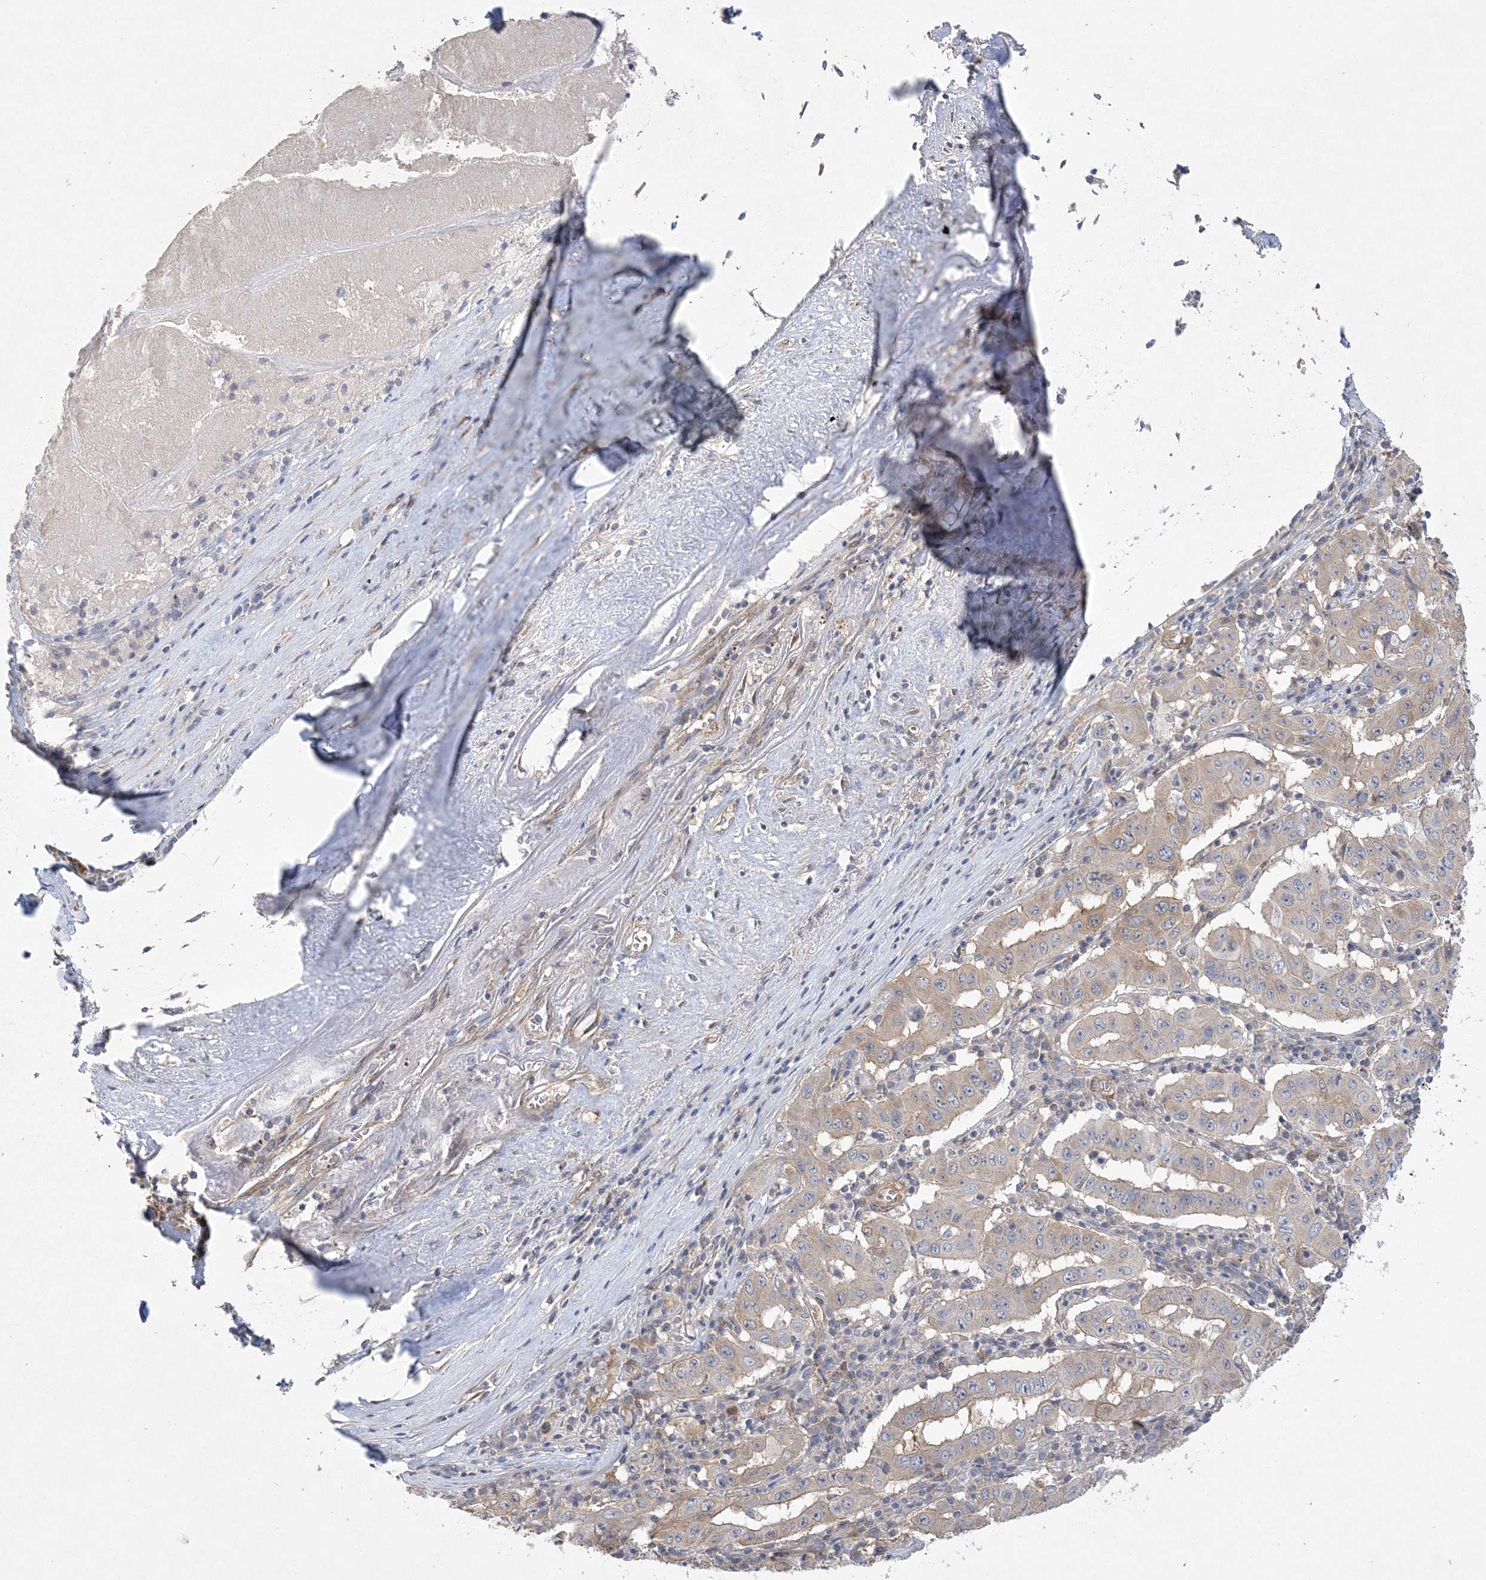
{"staining": {"intensity": "weak", "quantity": "25%-75%", "location": "cytoplasmic/membranous"}, "tissue": "pancreatic cancer", "cell_type": "Tumor cells", "image_type": "cancer", "snomed": [{"axis": "morphology", "description": "Adenocarcinoma, NOS"}, {"axis": "topography", "description": "Pancreas"}], "caption": "There is low levels of weak cytoplasmic/membranous staining in tumor cells of pancreatic adenocarcinoma, as demonstrated by immunohistochemical staining (brown color).", "gene": "MAP4K5", "patient": {"sex": "male", "age": 63}}